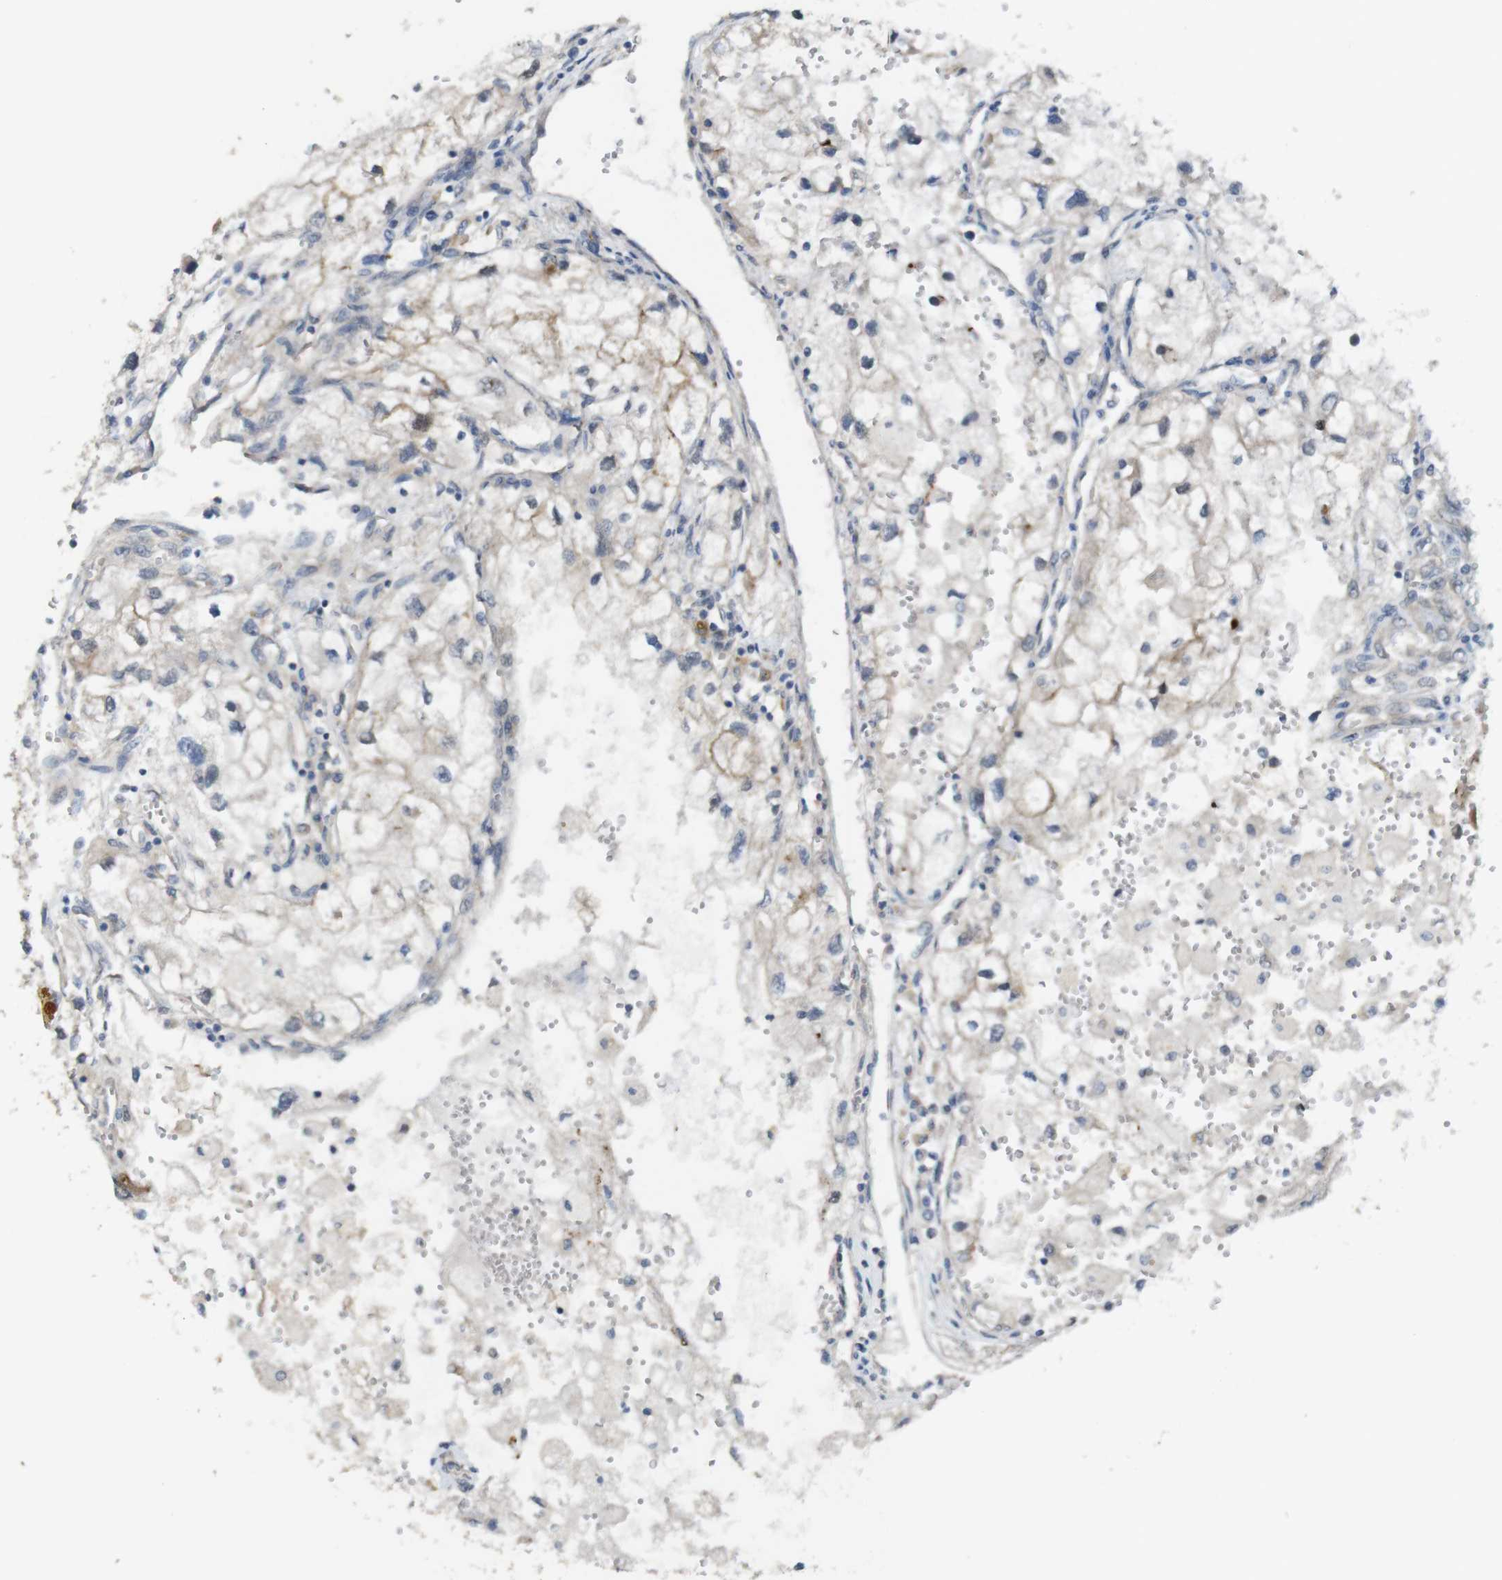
{"staining": {"intensity": "weak", "quantity": "25%-75%", "location": "cytoplasmic/membranous"}, "tissue": "renal cancer", "cell_type": "Tumor cells", "image_type": "cancer", "snomed": [{"axis": "morphology", "description": "Adenocarcinoma, NOS"}, {"axis": "topography", "description": "Kidney"}], "caption": "Human renal cancer (adenocarcinoma) stained with a protein marker exhibits weak staining in tumor cells.", "gene": "CDC34", "patient": {"sex": "female", "age": 70}}